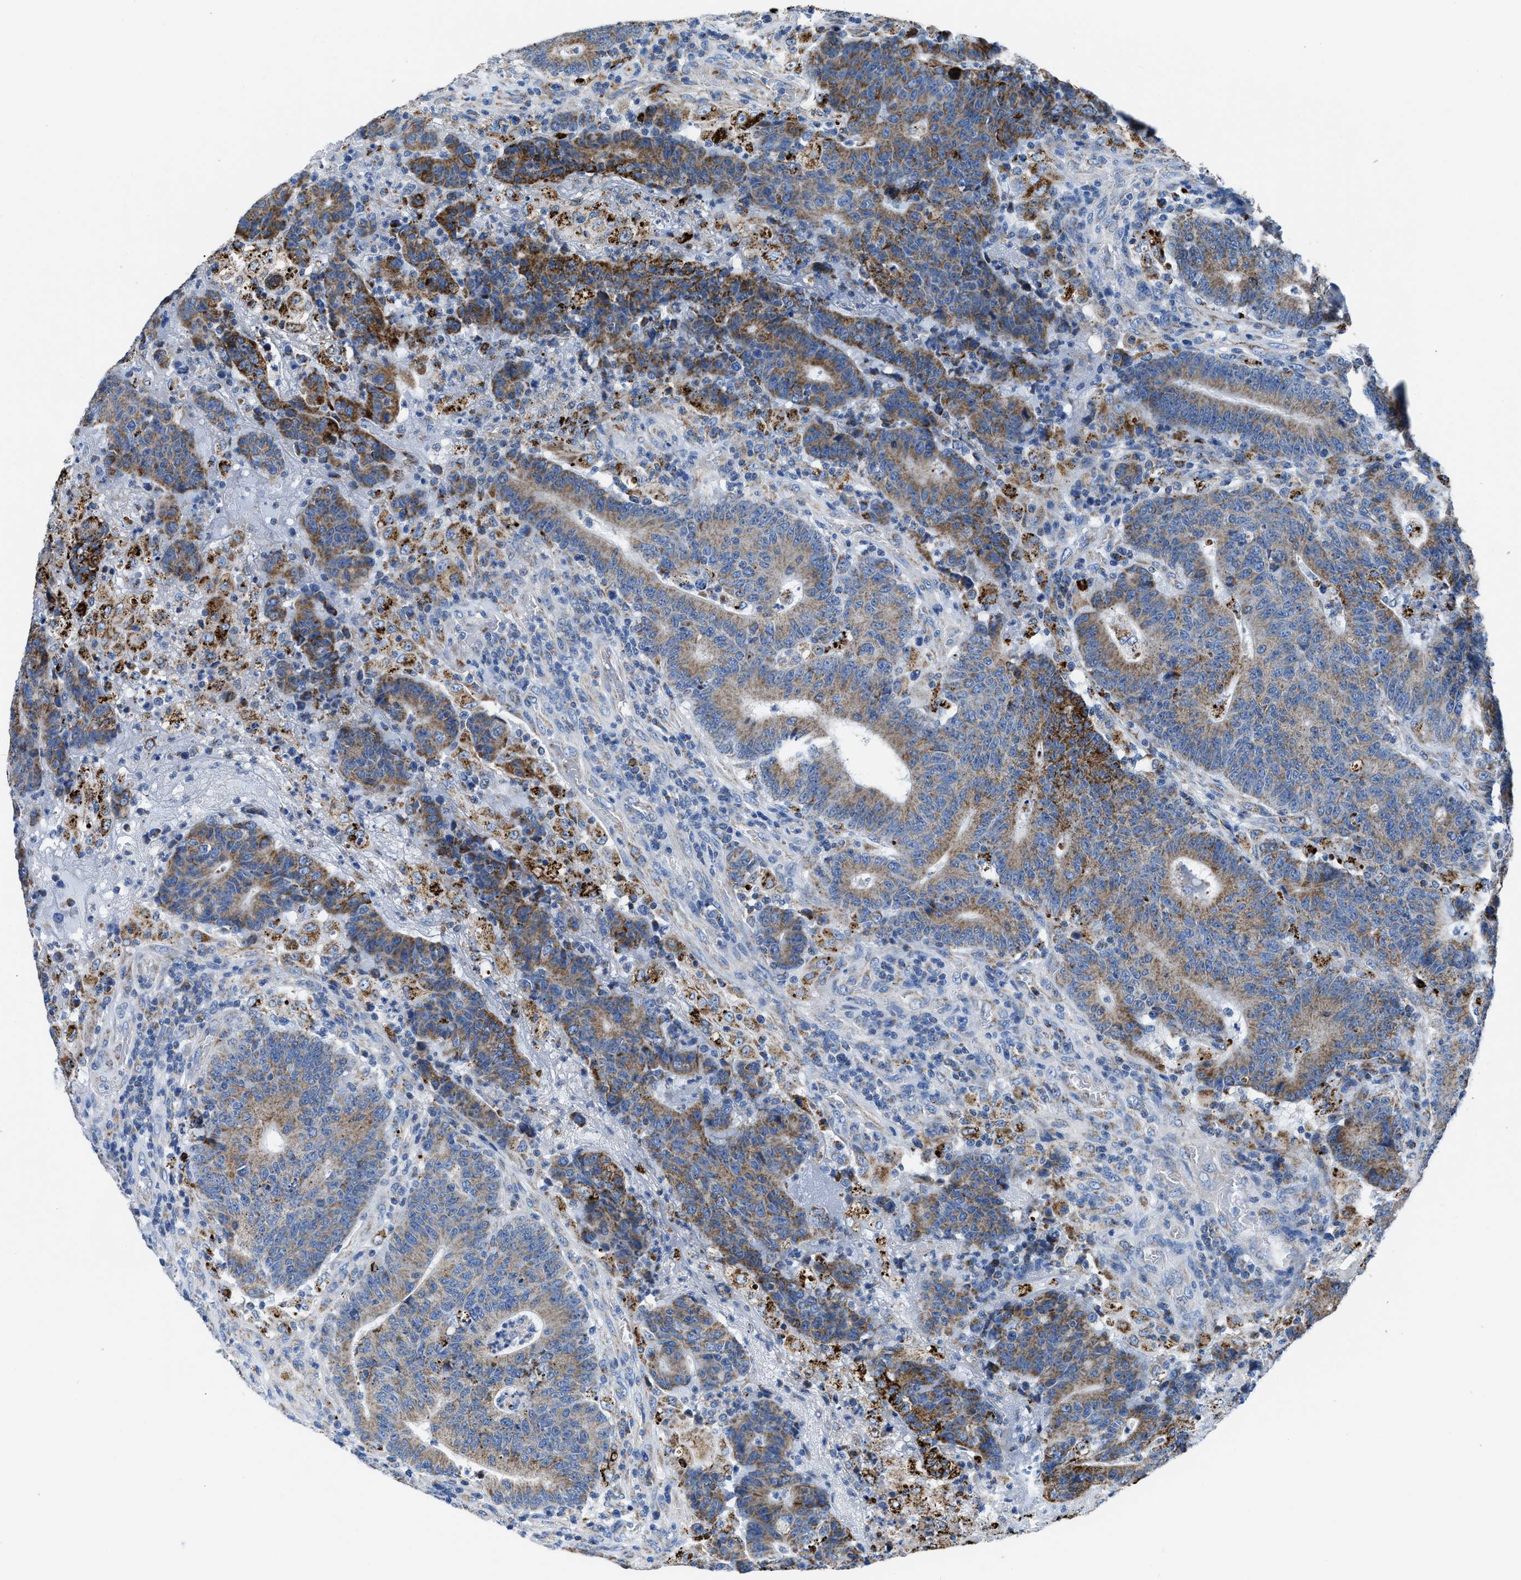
{"staining": {"intensity": "moderate", "quantity": ">75%", "location": "cytoplasmic/membranous"}, "tissue": "colorectal cancer", "cell_type": "Tumor cells", "image_type": "cancer", "snomed": [{"axis": "morphology", "description": "Normal tissue, NOS"}, {"axis": "morphology", "description": "Adenocarcinoma, NOS"}, {"axis": "topography", "description": "Colon"}], "caption": "Colorectal adenocarcinoma stained with a protein marker displays moderate staining in tumor cells.", "gene": "ZDHHC3", "patient": {"sex": "female", "age": 75}}